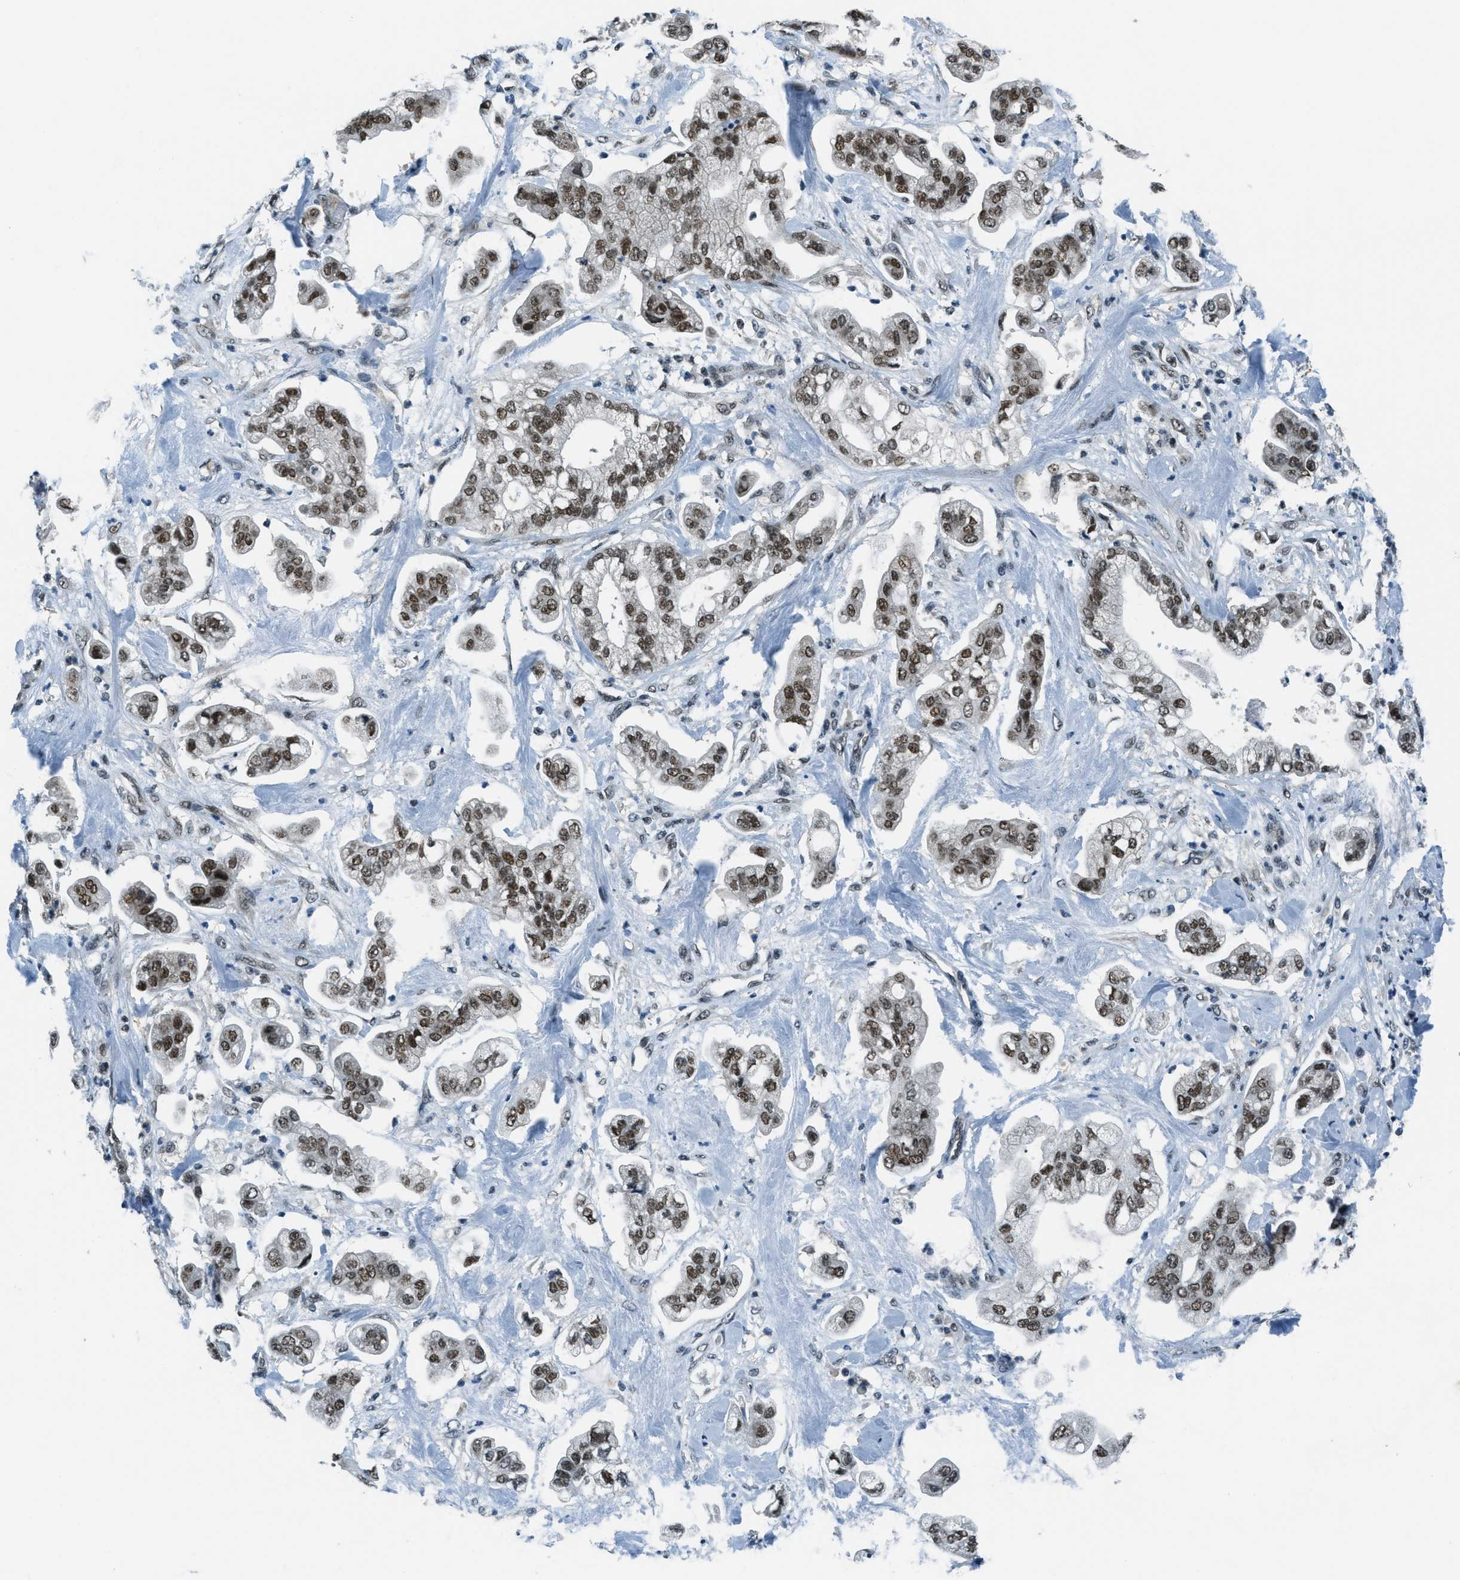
{"staining": {"intensity": "moderate", "quantity": ">75%", "location": "nuclear"}, "tissue": "stomach cancer", "cell_type": "Tumor cells", "image_type": "cancer", "snomed": [{"axis": "morphology", "description": "Adenocarcinoma, NOS"}, {"axis": "topography", "description": "Stomach"}], "caption": "IHC of stomach adenocarcinoma exhibits medium levels of moderate nuclear positivity in approximately >75% of tumor cells.", "gene": "KLF6", "patient": {"sex": "male", "age": 62}}